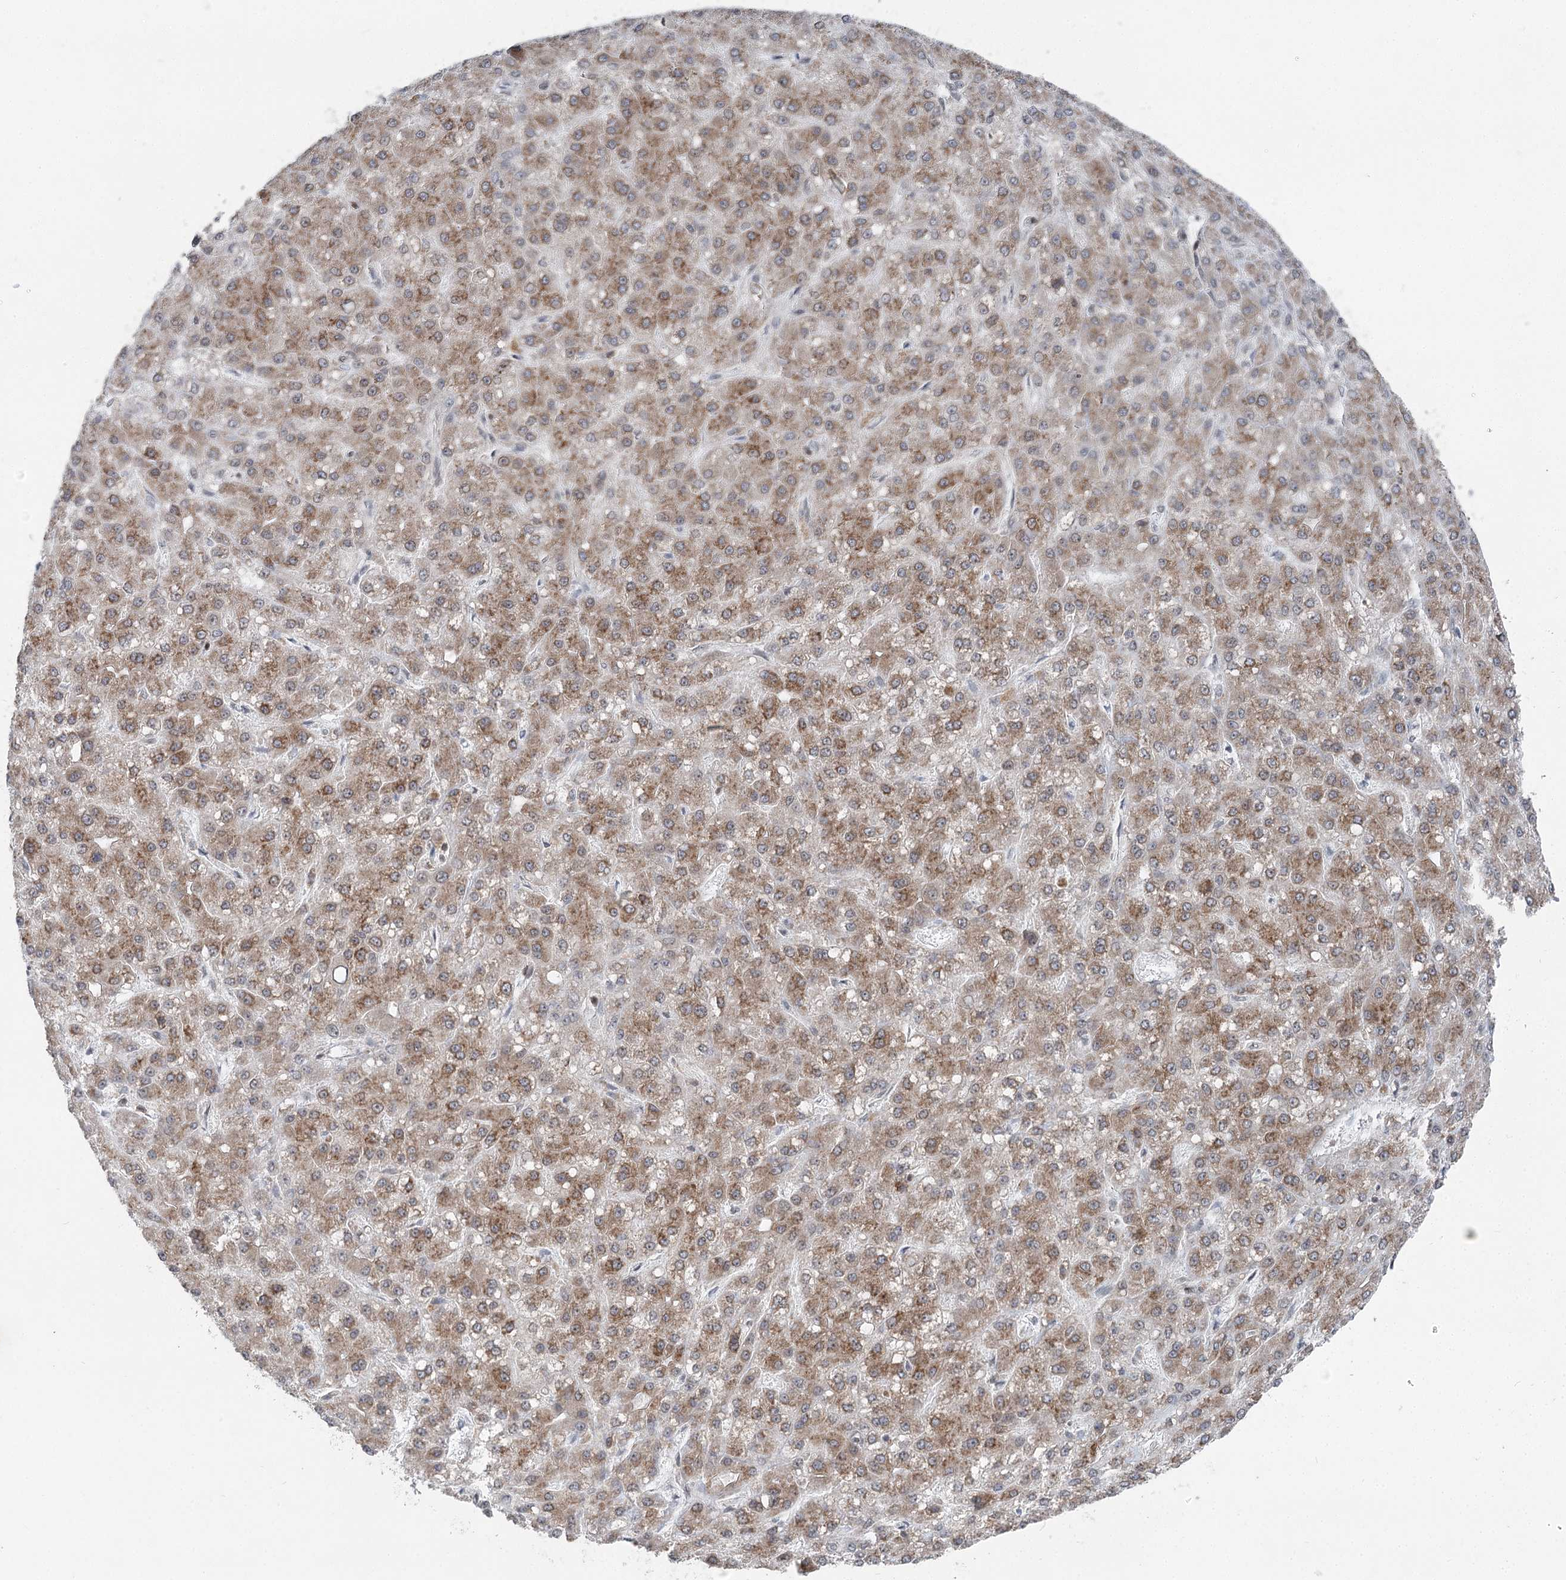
{"staining": {"intensity": "moderate", "quantity": ">75%", "location": "cytoplasmic/membranous"}, "tissue": "liver cancer", "cell_type": "Tumor cells", "image_type": "cancer", "snomed": [{"axis": "morphology", "description": "Carcinoma, Hepatocellular, NOS"}, {"axis": "topography", "description": "Liver"}], "caption": "Immunohistochemical staining of human liver cancer (hepatocellular carcinoma) reveals medium levels of moderate cytoplasmic/membranous expression in about >75% of tumor cells.", "gene": "CGGBP1", "patient": {"sex": "male", "age": 67}}